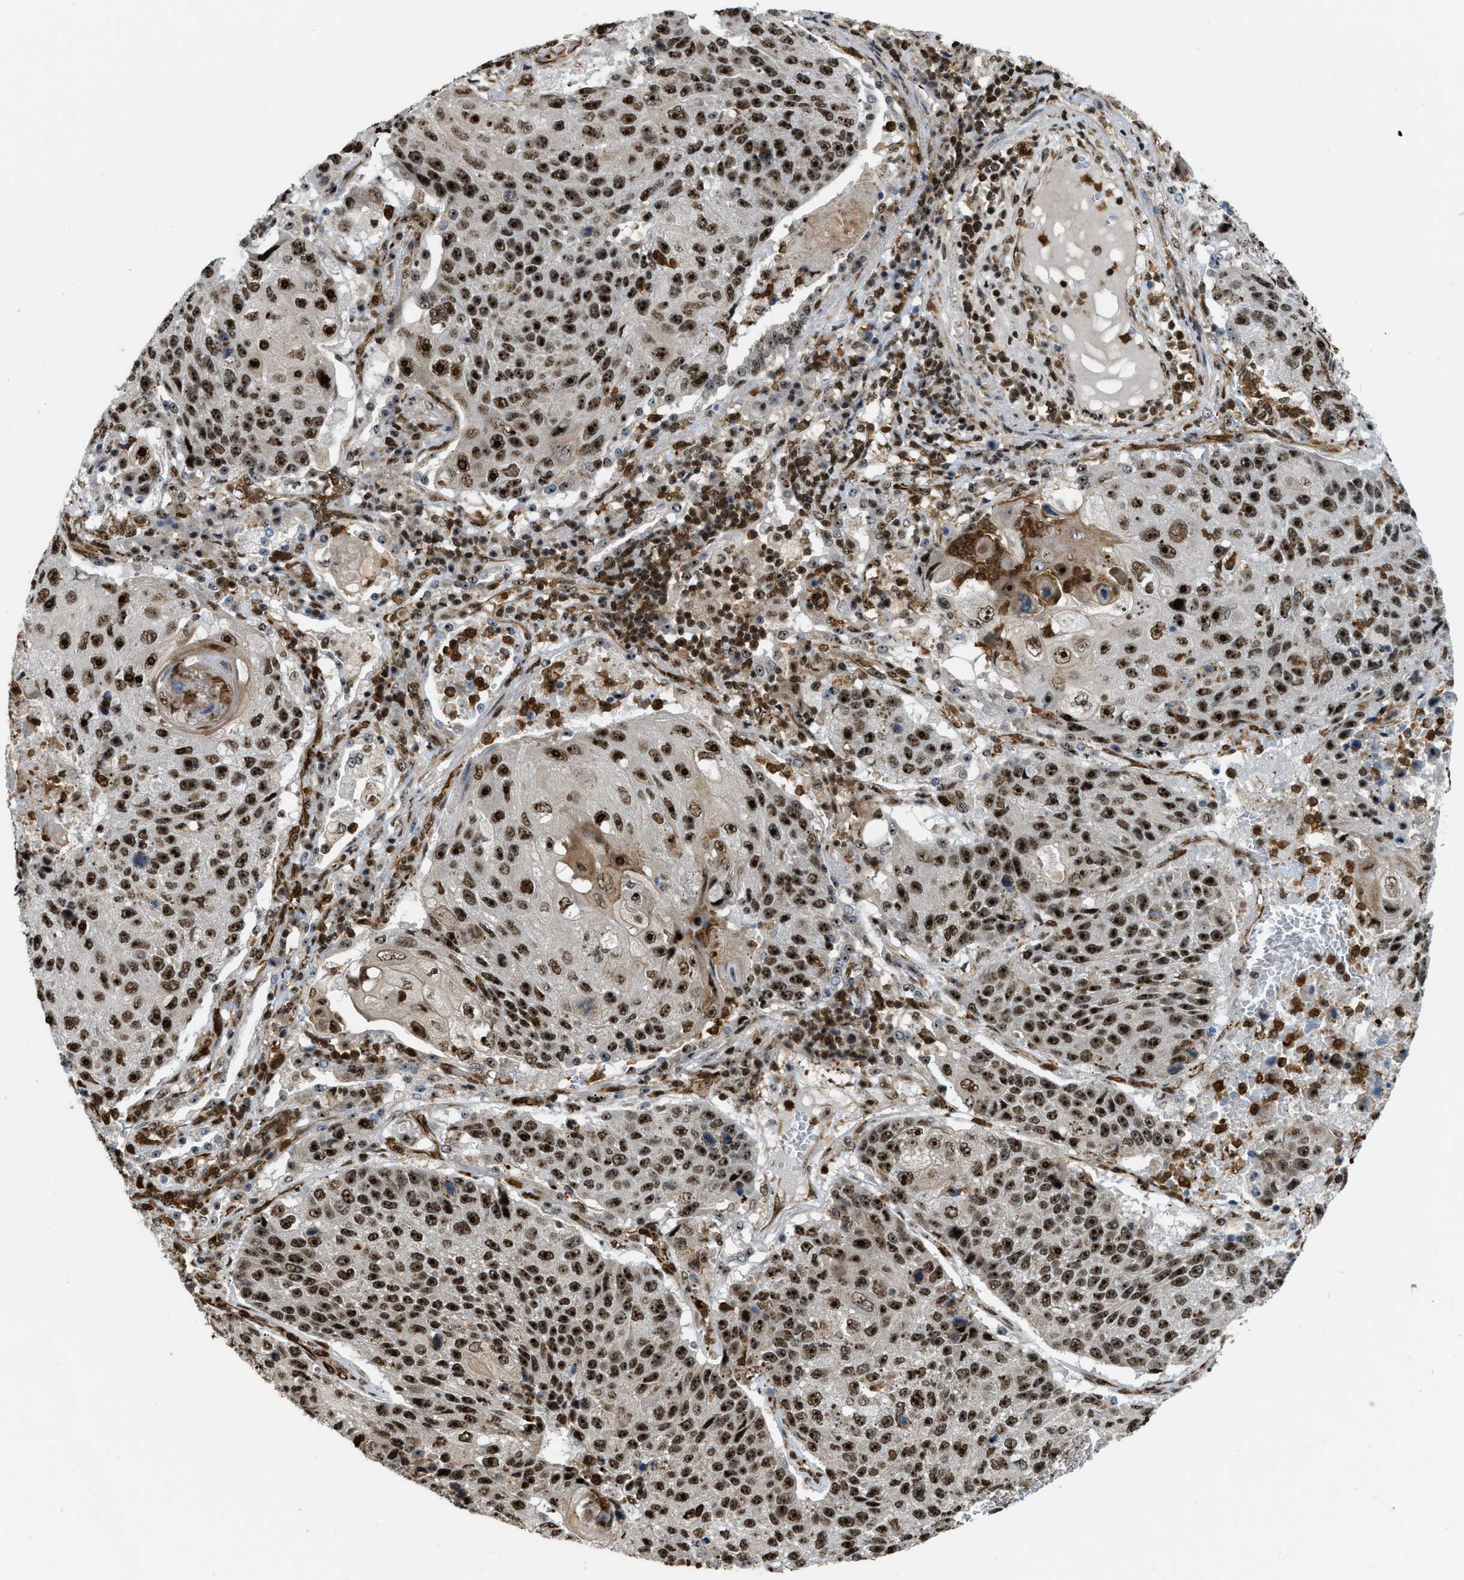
{"staining": {"intensity": "strong", "quantity": ">75%", "location": "nuclear"}, "tissue": "lung cancer", "cell_type": "Tumor cells", "image_type": "cancer", "snomed": [{"axis": "morphology", "description": "Squamous cell carcinoma, NOS"}, {"axis": "topography", "description": "Lung"}], "caption": "The micrograph demonstrates staining of lung squamous cell carcinoma, revealing strong nuclear protein staining (brown color) within tumor cells.", "gene": "E2F1", "patient": {"sex": "male", "age": 61}}